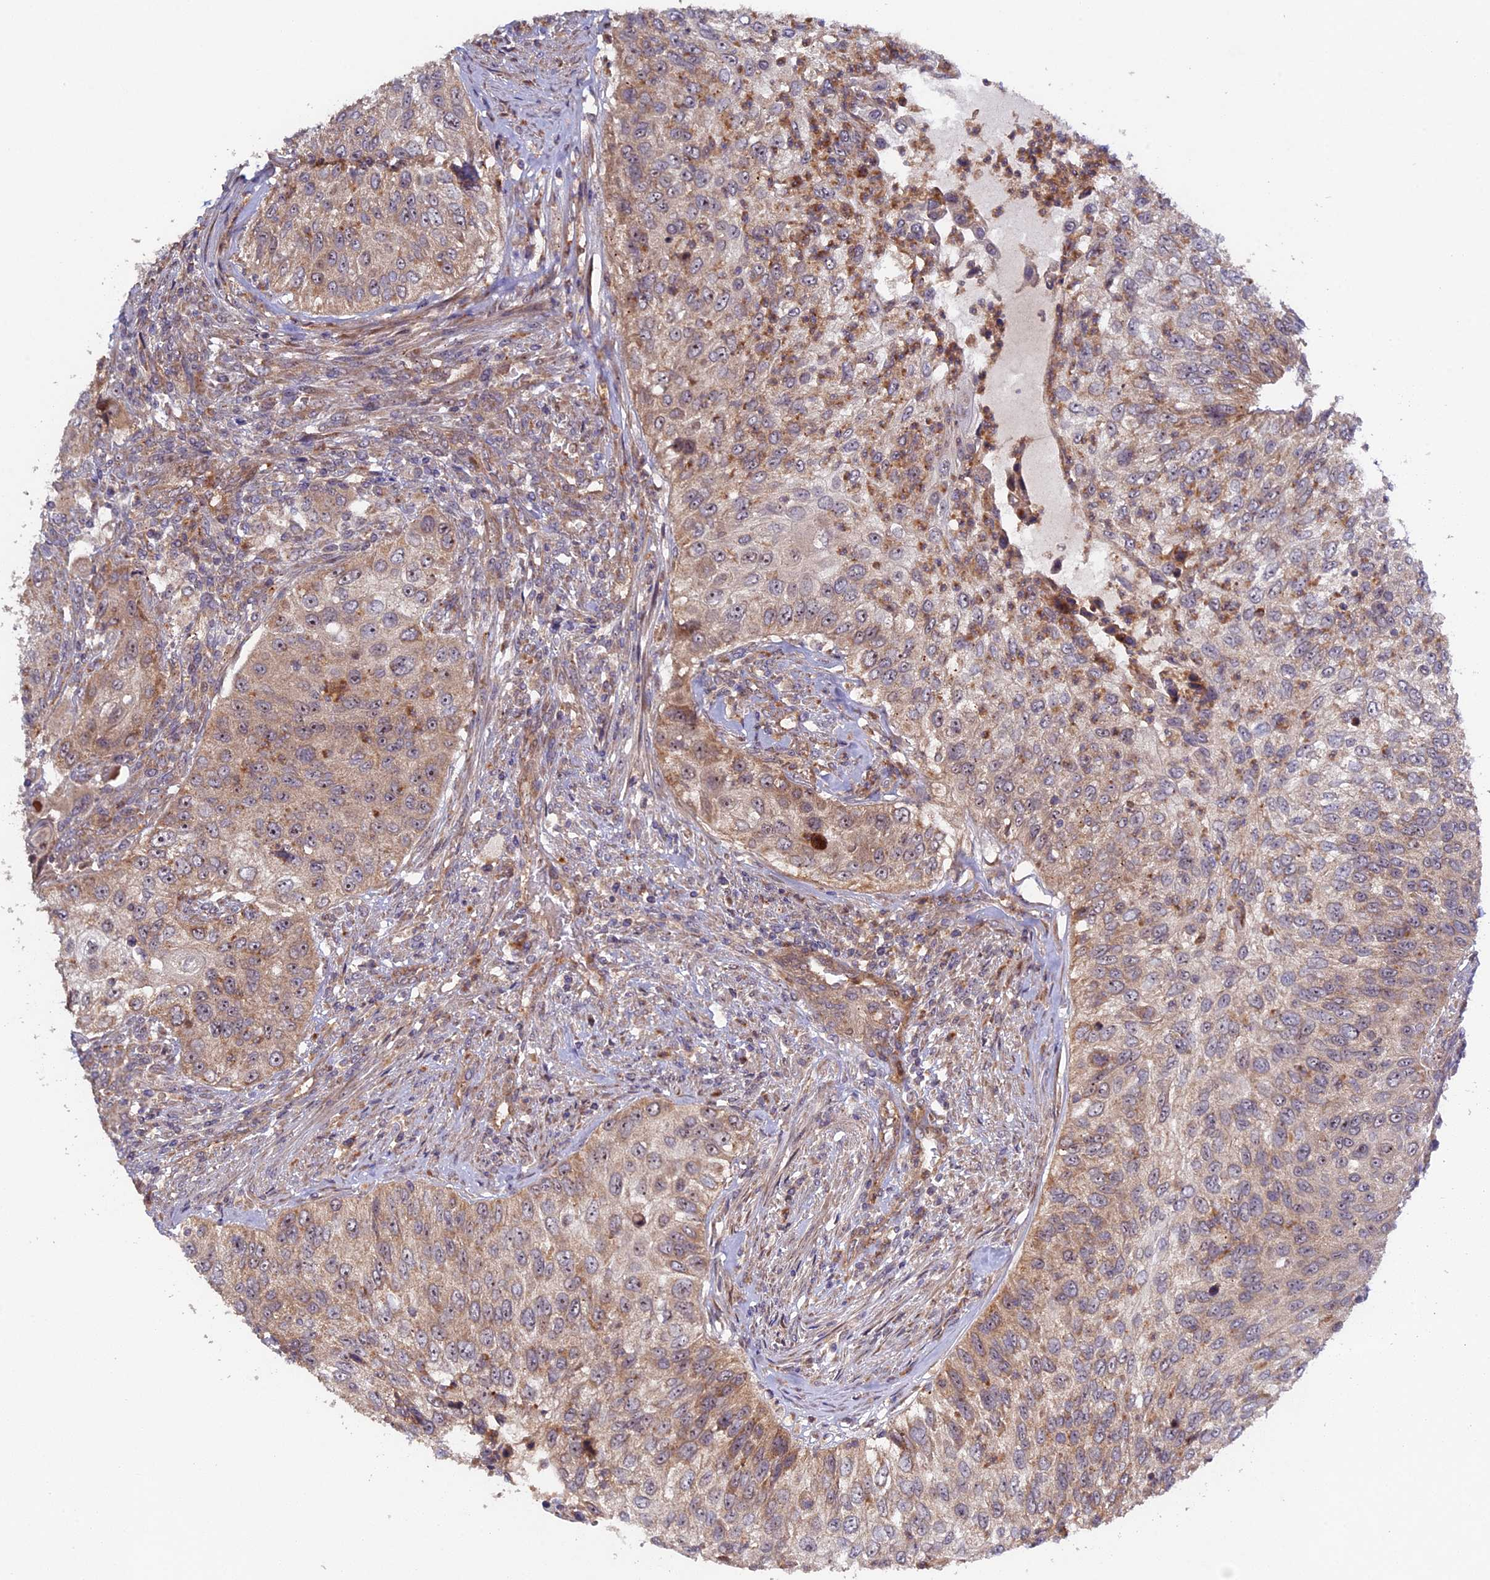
{"staining": {"intensity": "weak", "quantity": "25%-75%", "location": "cytoplasmic/membranous,nuclear"}, "tissue": "urothelial cancer", "cell_type": "Tumor cells", "image_type": "cancer", "snomed": [{"axis": "morphology", "description": "Urothelial carcinoma, High grade"}, {"axis": "topography", "description": "Urinary bladder"}], "caption": "The photomicrograph shows a brown stain indicating the presence of a protein in the cytoplasmic/membranous and nuclear of tumor cells in urothelial carcinoma (high-grade).", "gene": "FERMT1", "patient": {"sex": "female", "age": 60}}